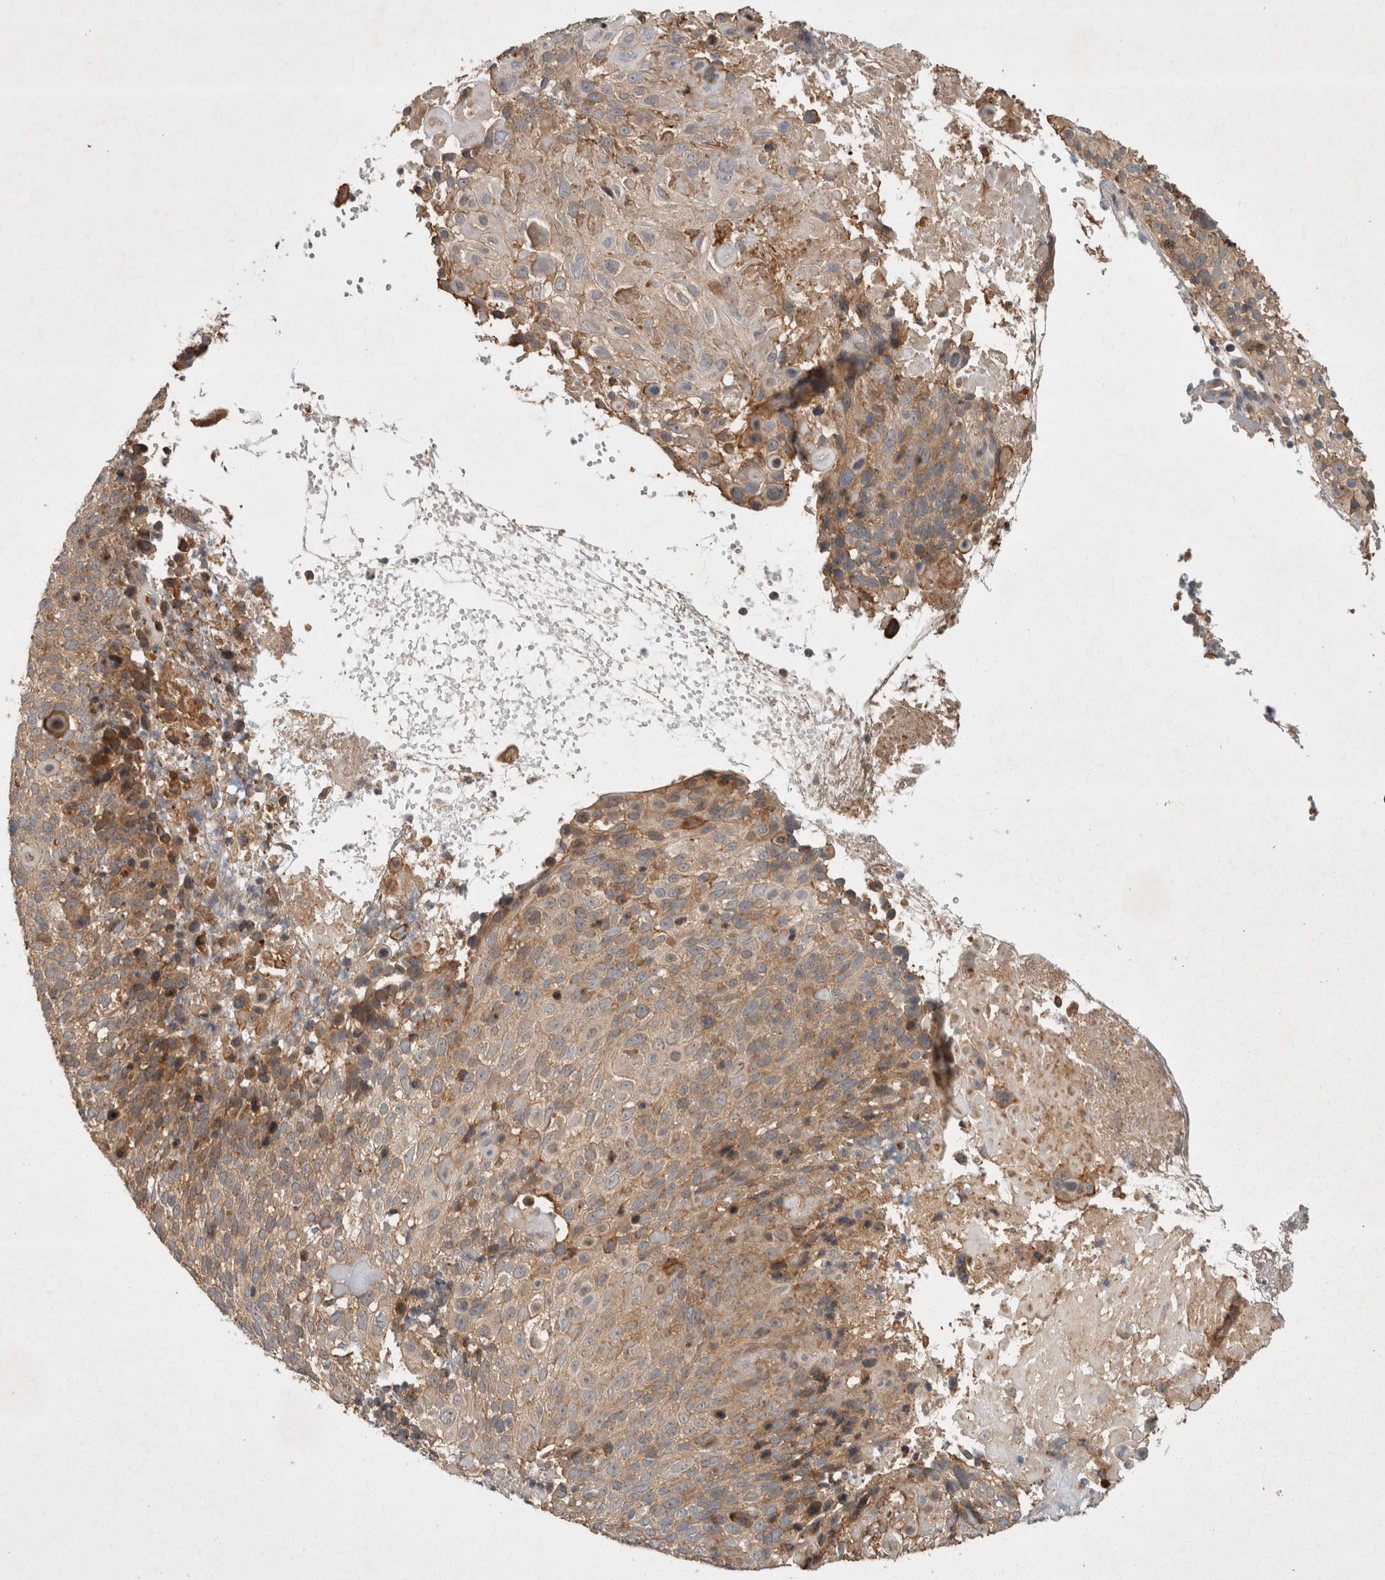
{"staining": {"intensity": "weak", "quantity": ">75%", "location": "cytoplasmic/membranous"}, "tissue": "cervical cancer", "cell_type": "Tumor cells", "image_type": "cancer", "snomed": [{"axis": "morphology", "description": "Squamous cell carcinoma, NOS"}, {"axis": "topography", "description": "Cervix"}], "caption": "IHC (DAB) staining of human cervical cancer (squamous cell carcinoma) reveals weak cytoplasmic/membranous protein staining in approximately >75% of tumor cells. (DAB (3,3'-diaminobenzidine) IHC with brightfield microscopy, high magnification).", "gene": "SERAC1", "patient": {"sex": "female", "age": 74}}